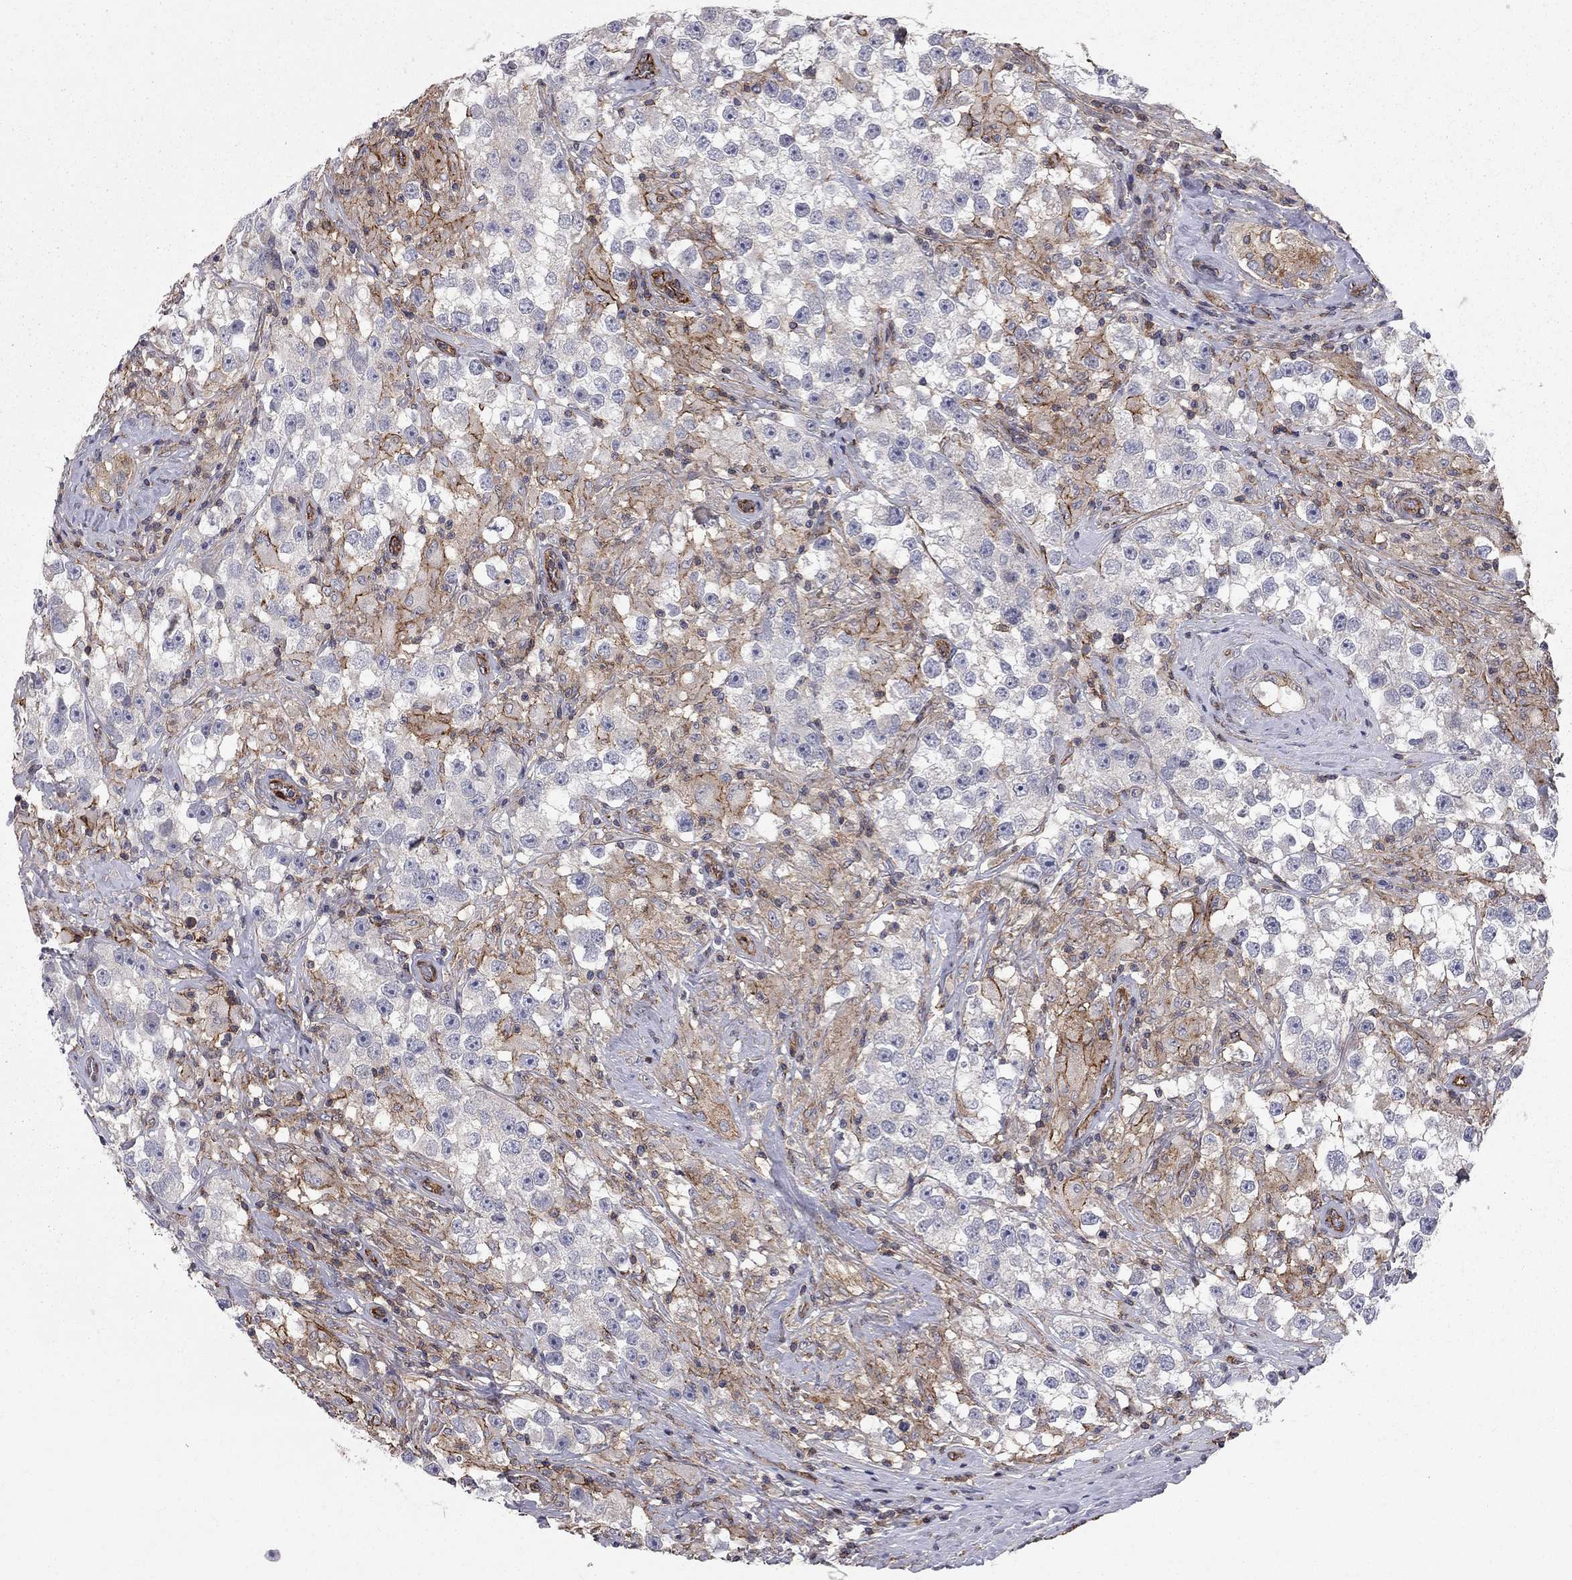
{"staining": {"intensity": "moderate", "quantity": "<25%", "location": "cytoplasmic/membranous"}, "tissue": "testis cancer", "cell_type": "Tumor cells", "image_type": "cancer", "snomed": [{"axis": "morphology", "description": "Seminoma, NOS"}, {"axis": "topography", "description": "Testis"}], "caption": "DAB immunohistochemical staining of human testis cancer (seminoma) exhibits moderate cytoplasmic/membranous protein expression in about <25% of tumor cells.", "gene": "RASEF", "patient": {"sex": "male", "age": 46}}